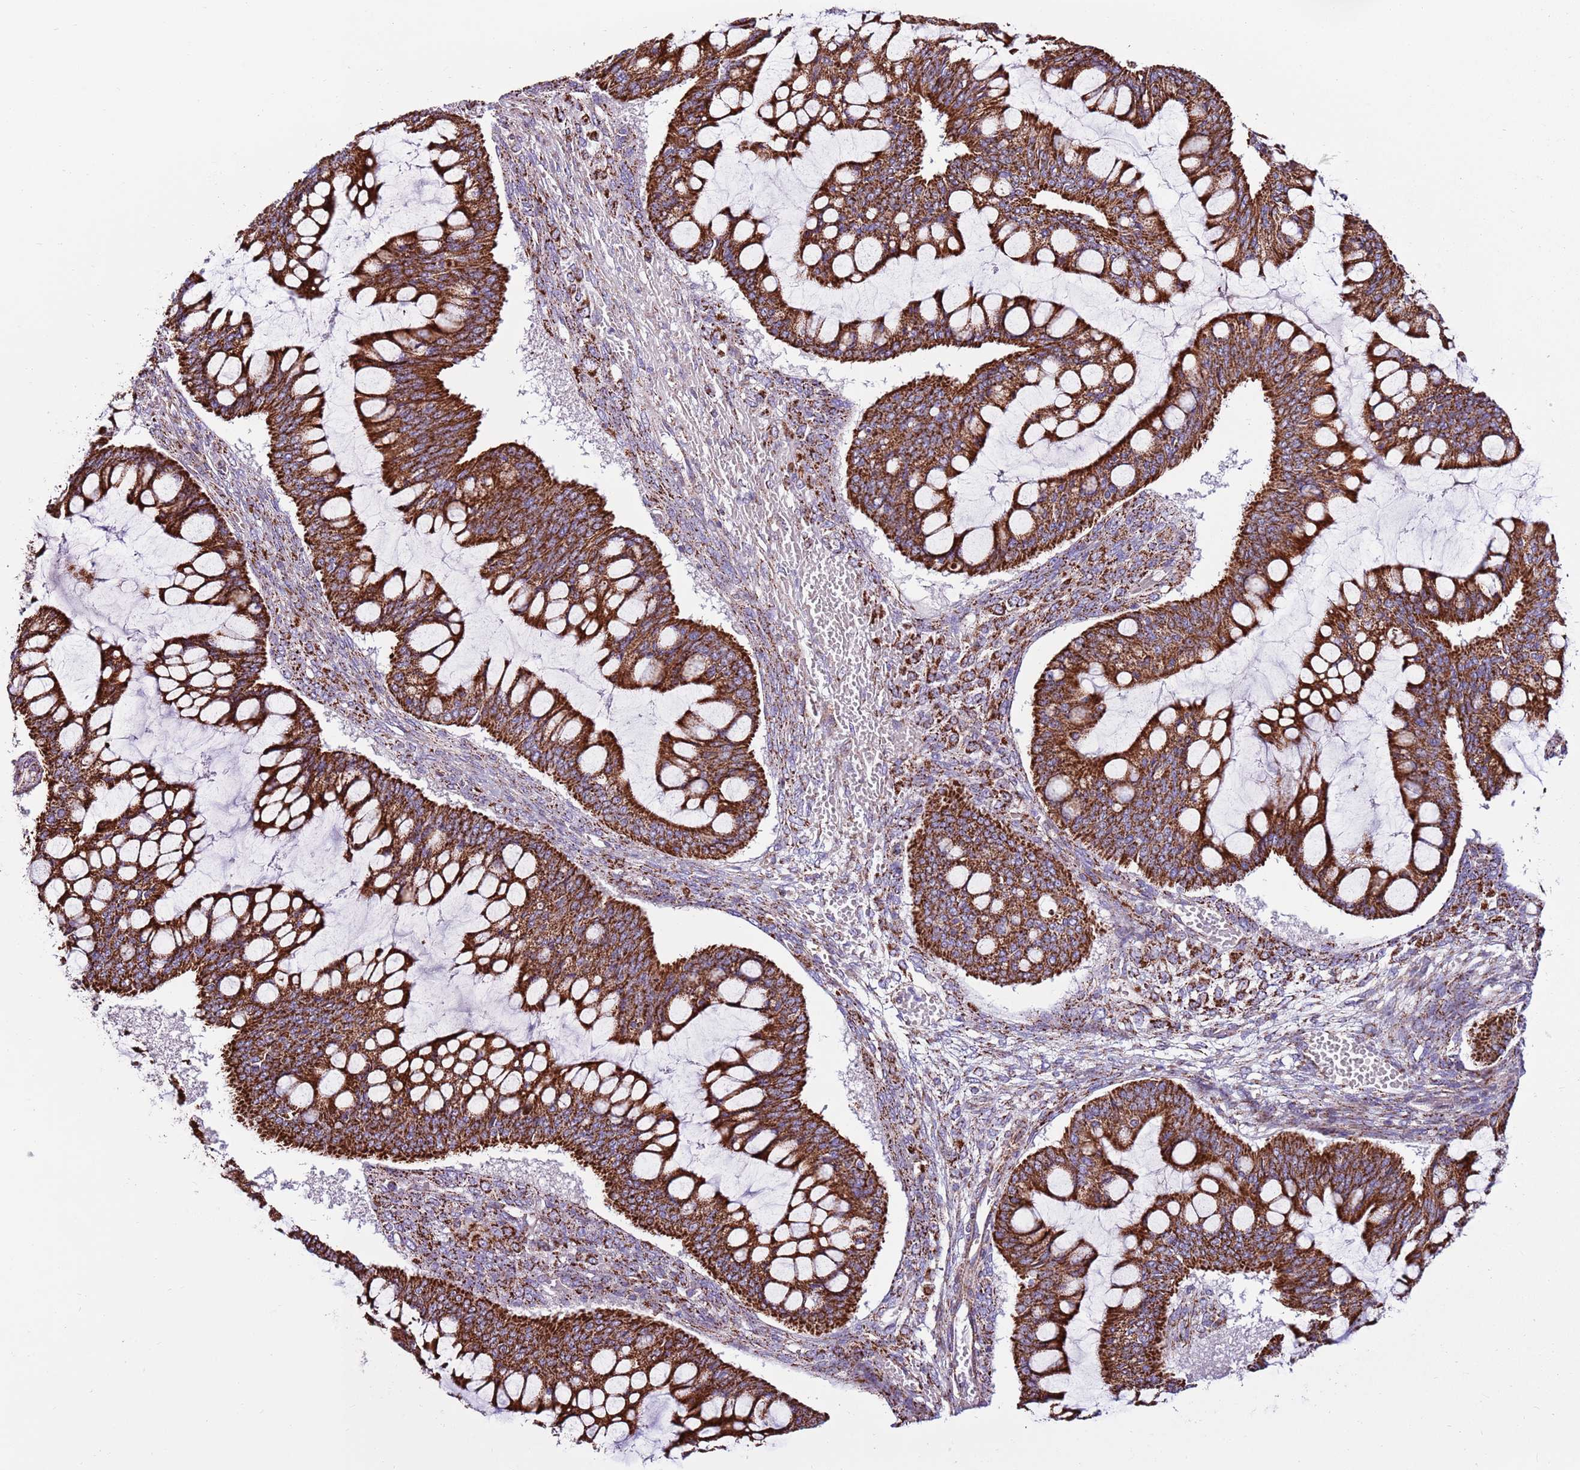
{"staining": {"intensity": "strong", "quantity": ">75%", "location": "cytoplasmic/membranous"}, "tissue": "ovarian cancer", "cell_type": "Tumor cells", "image_type": "cancer", "snomed": [{"axis": "morphology", "description": "Cystadenocarcinoma, mucinous, NOS"}, {"axis": "topography", "description": "Ovary"}], "caption": "Protein staining by immunohistochemistry exhibits strong cytoplasmic/membranous expression in about >75% of tumor cells in ovarian cancer. Using DAB (brown) and hematoxylin (blue) stains, captured at high magnification using brightfield microscopy.", "gene": "HECTD4", "patient": {"sex": "female", "age": 73}}